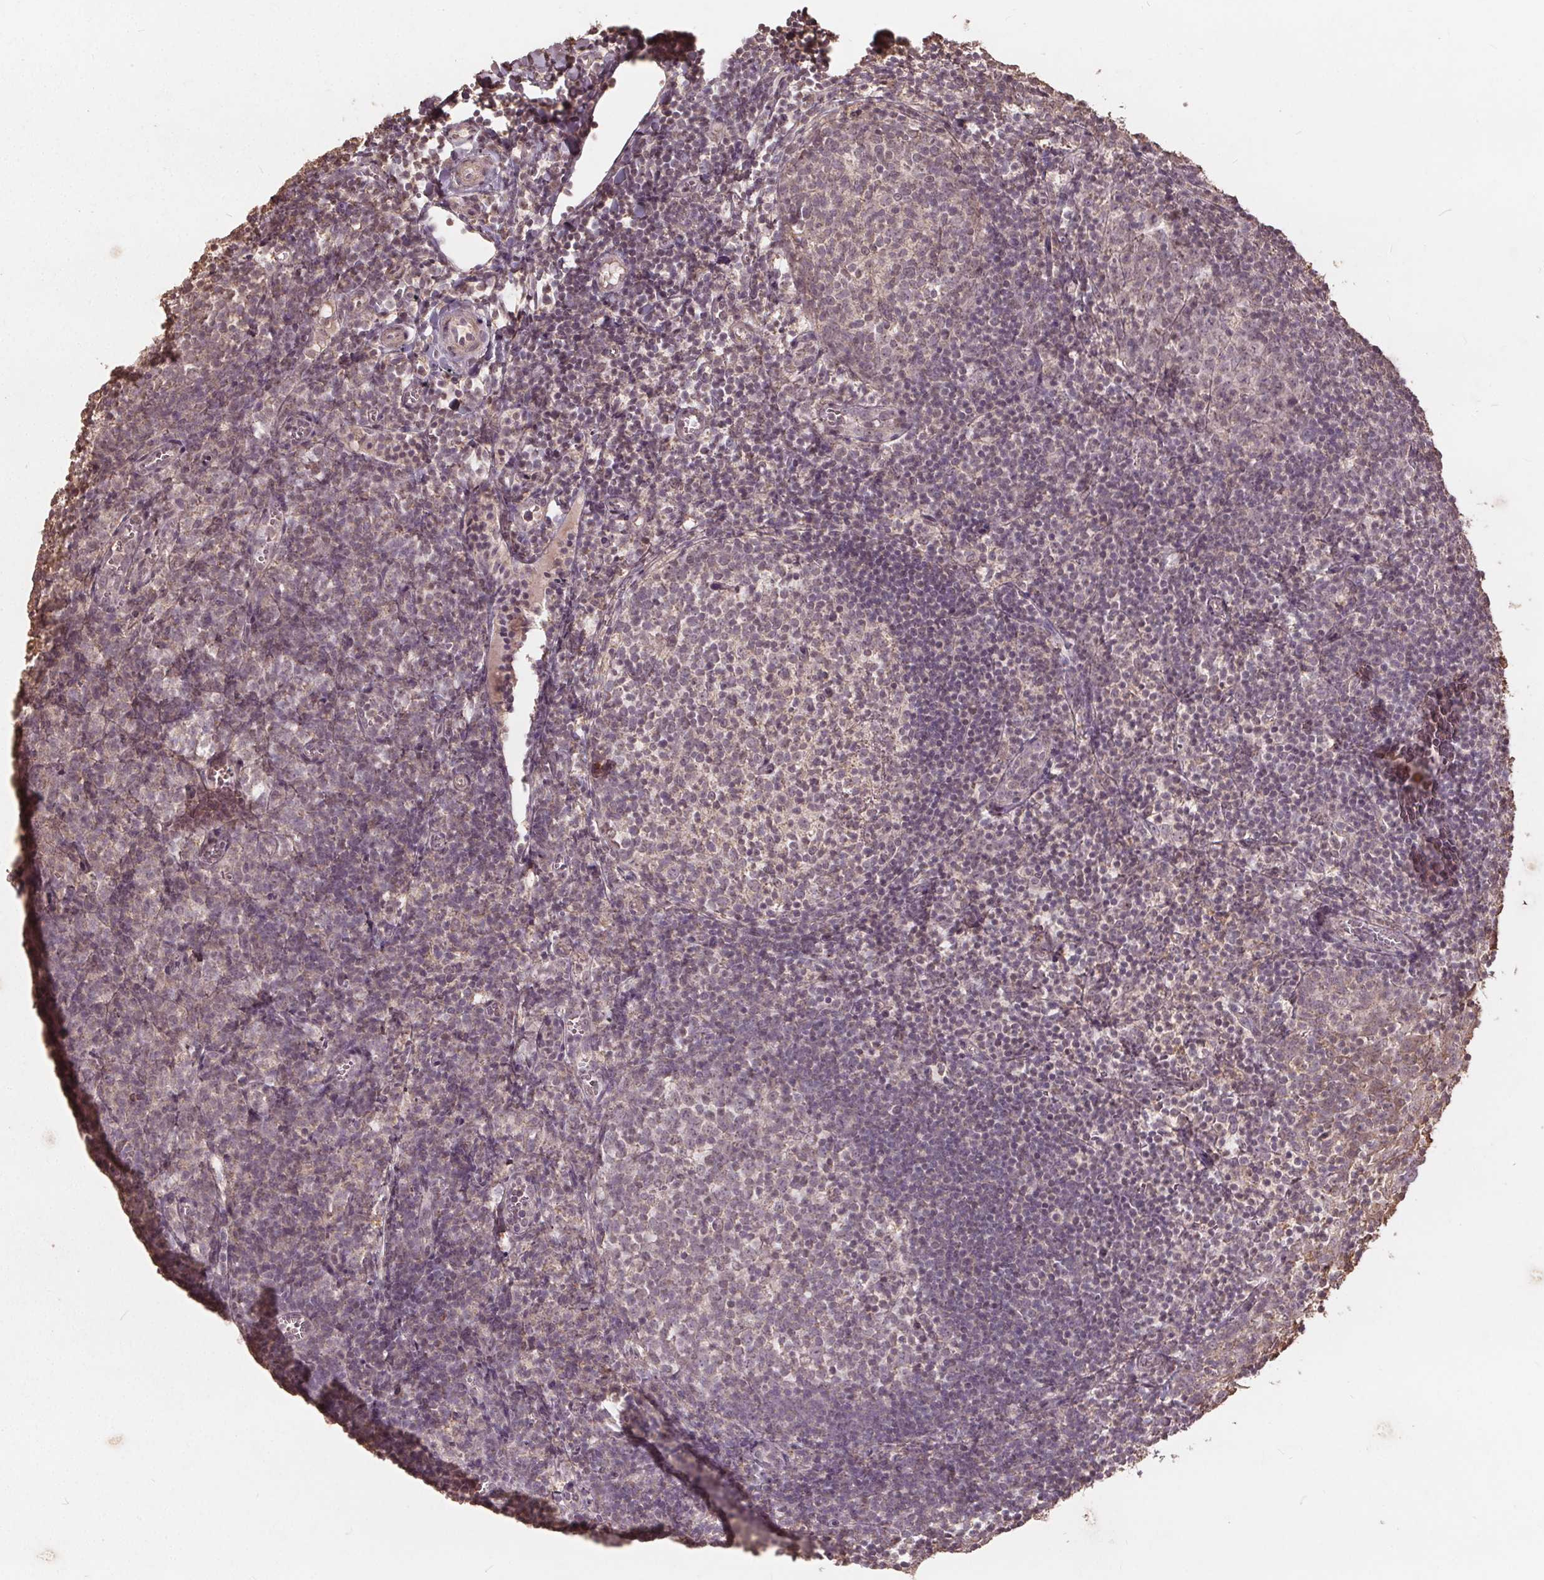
{"staining": {"intensity": "negative", "quantity": "none", "location": "none"}, "tissue": "lymph node", "cell_type": "Germinal center cells", "image_type": "normal", "snomed": [{"axis": "morphology", "description": "Normal tissue, NOS"}, {"axis": "topography", "description": "Lymph node"}], "caption": "The immunohistochemistry (IHC) photomicrograph has no significant expression in germinal center cells of lymph node.", "gene": "DSG3", "patient": {"sex": "female", "age": 21}}